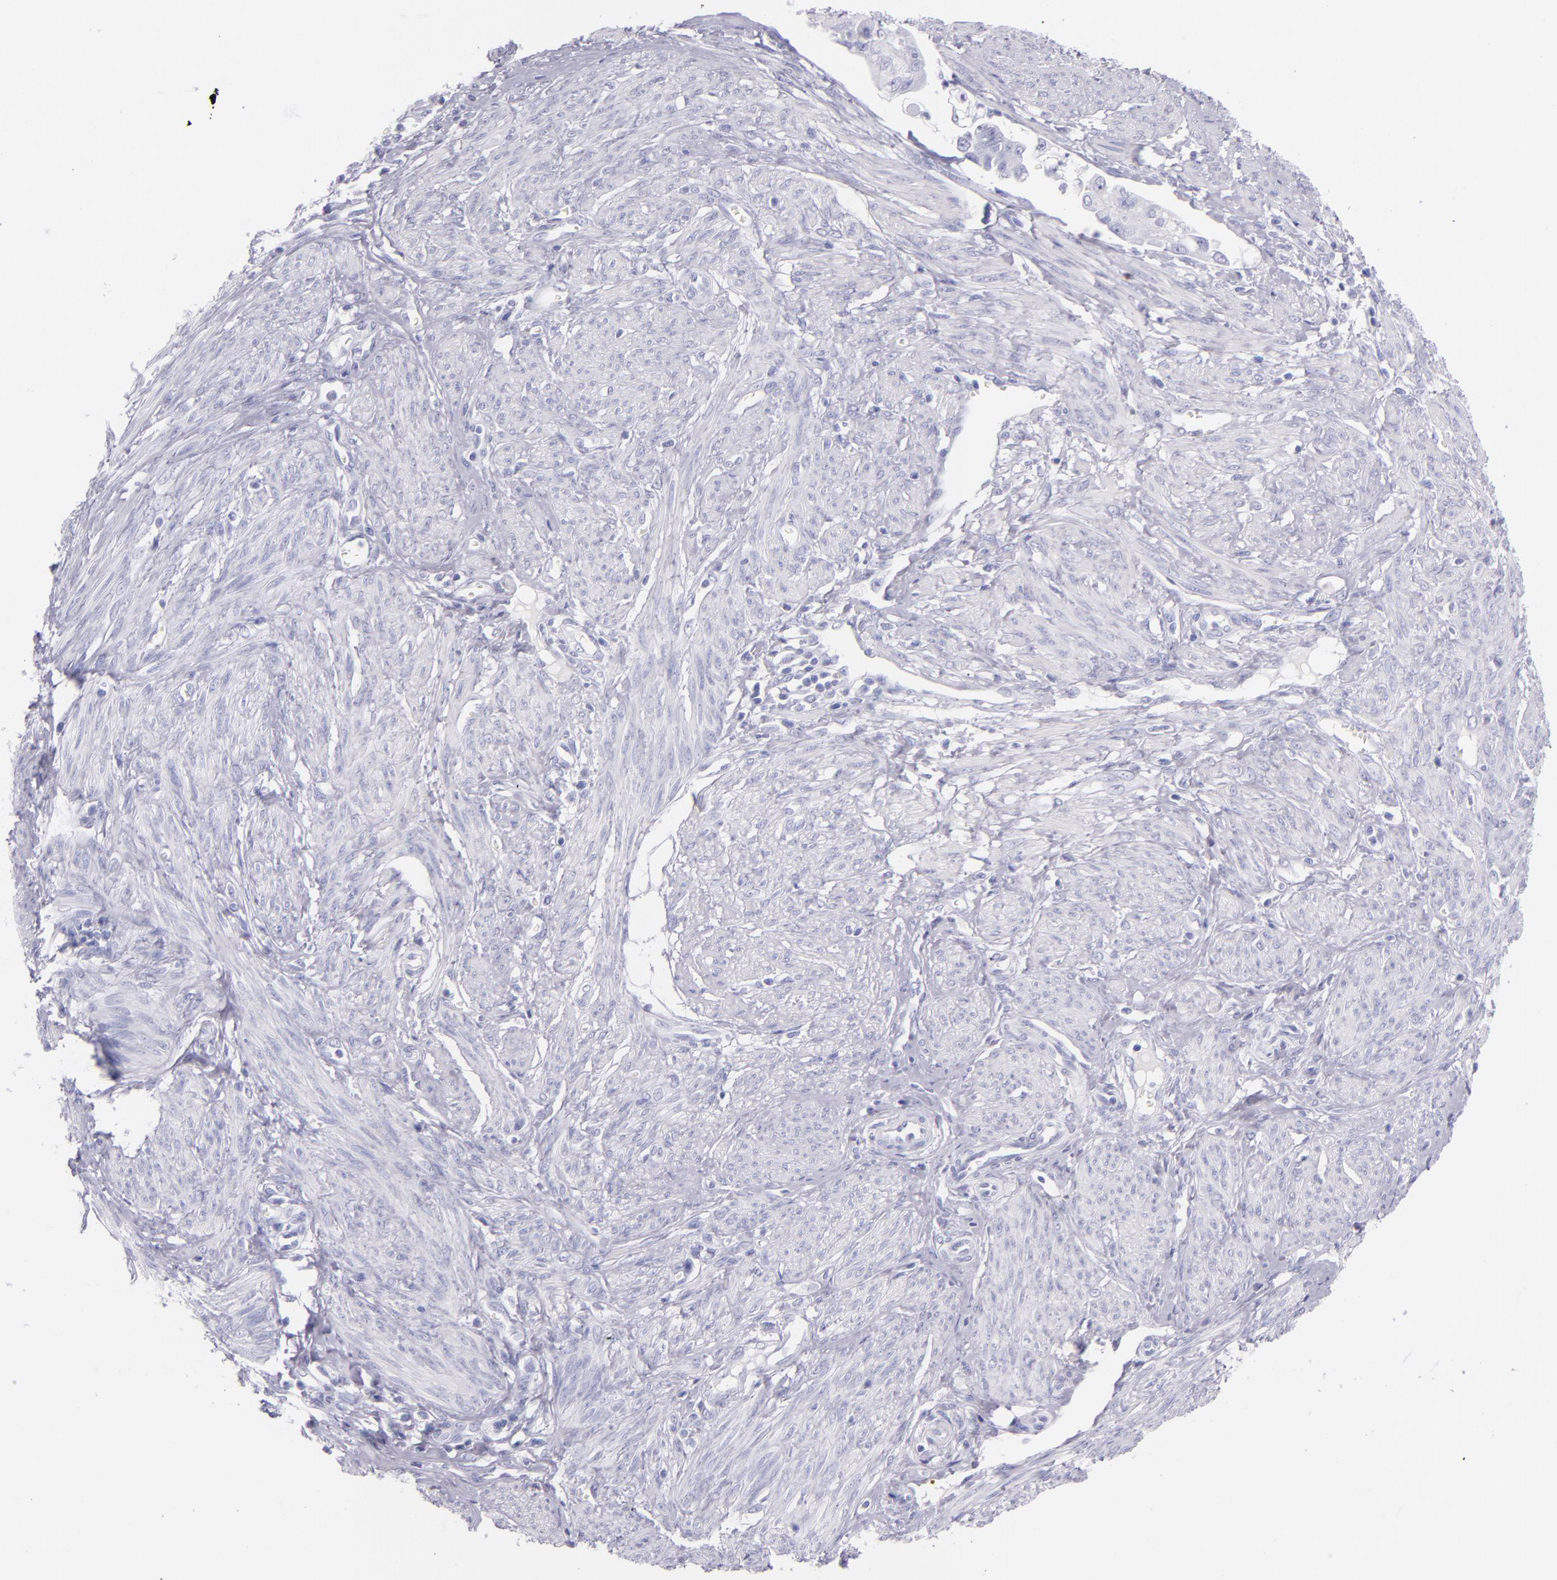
{"staining": {"intensity": "negative", "quantity": "none", "location": "none"}, "tissue": "endometrial cancer", "cell_type": "Tumor cells", "image_type": "cancer", "snomed": [{"axis": "morphology", "description": "Adenocarcinoma, NOS"}, {"axis": "topography", "description": "Endometrium"}], "caption": "Tumor cells are negative for brown protein staining in endometrial adenocarcinoma.", "gene": "SFTPB", "patient": {"sex": "female", "age": 75}}